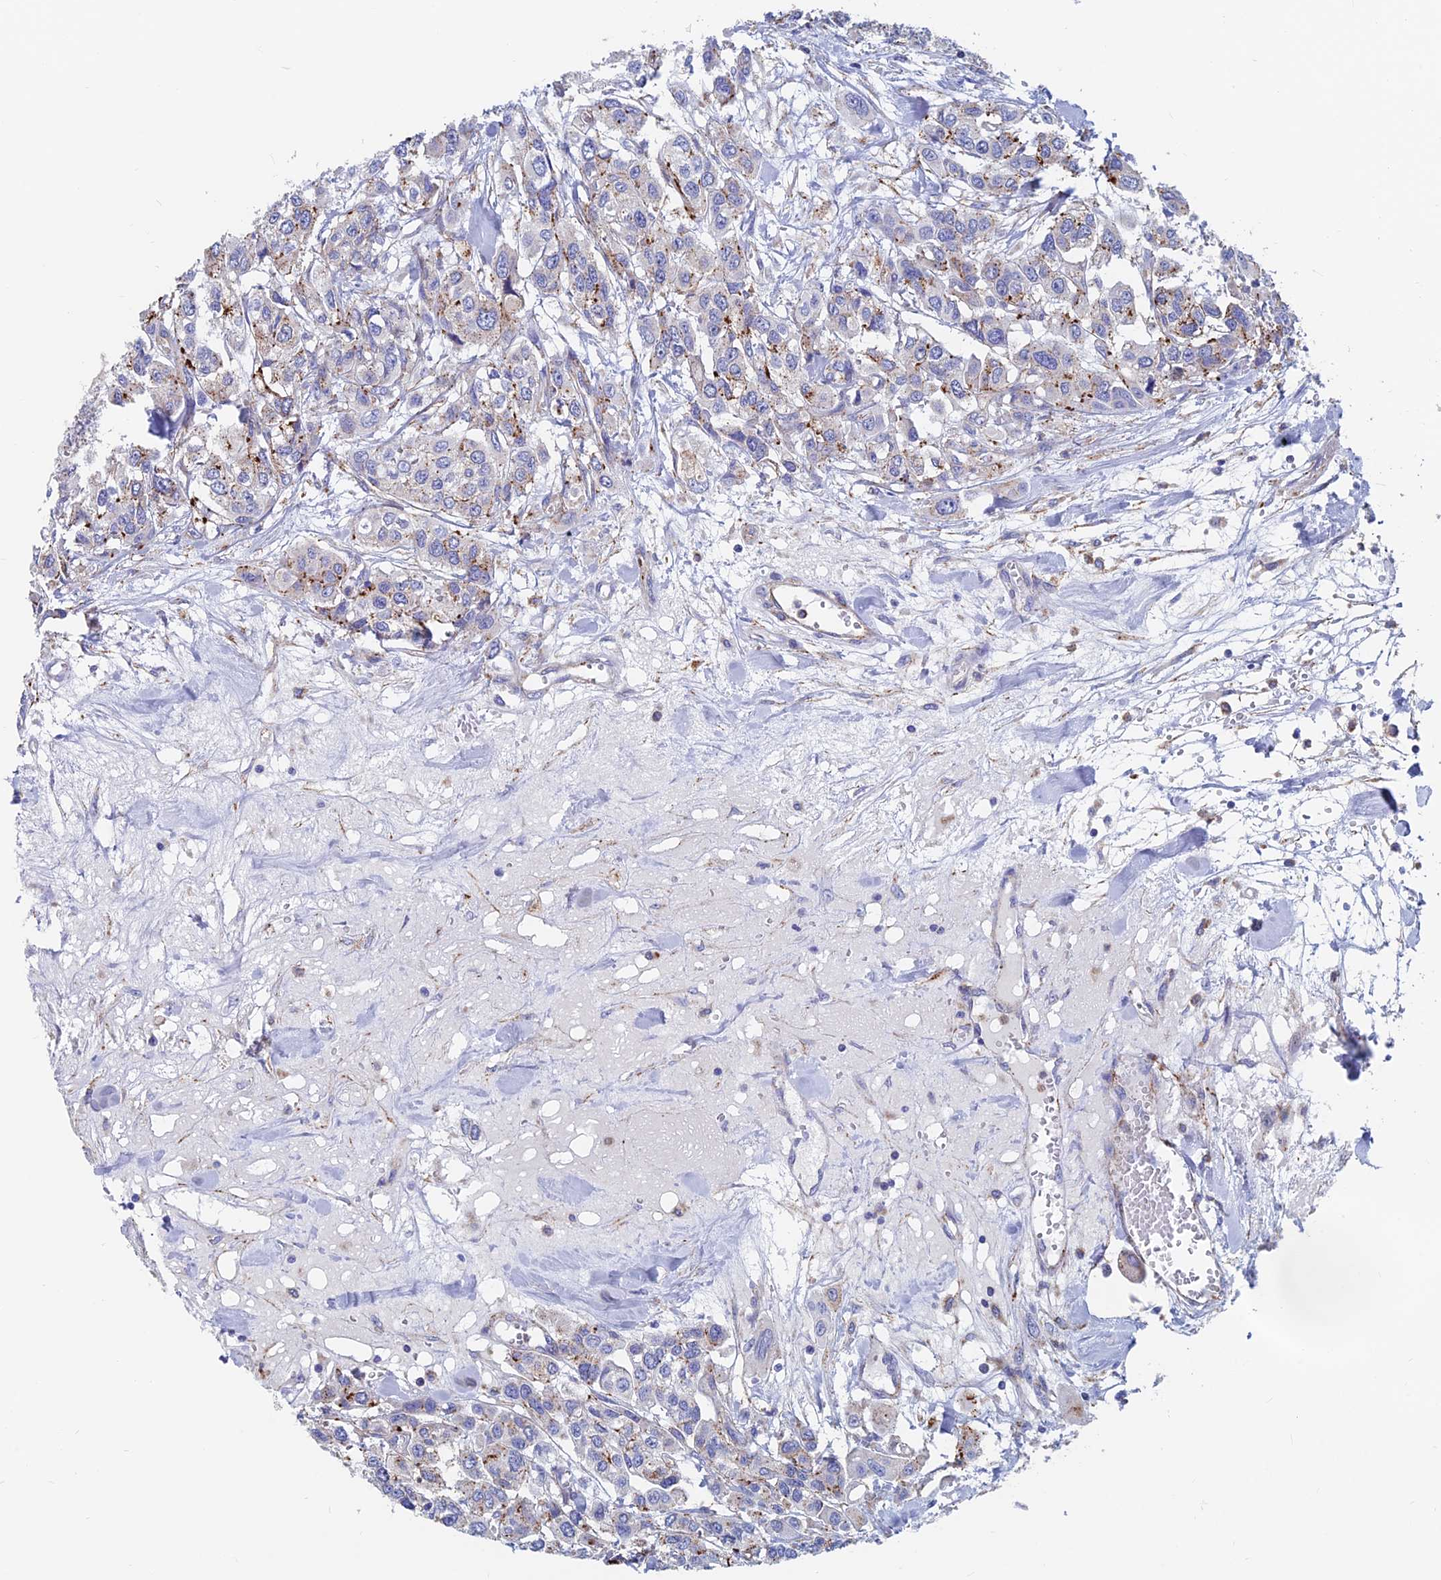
{"staining": {"intensity": "moderate", "quantity": "<25%", "location": "cytoplasmic/membranous"}, "tissue": "urothelial cancer", "cell_type": "Tumor cells", "image_type": "cancer", "snomed": [{"axis": "morphology", "description": "Urothelial carcinoma, High grade"}, {"axis": "topography", "description": "Urinary bladder"}], "caption": "DAB immunohistochemical staining of urothelial carcinoma (high-grade) displays moderate cytoplasmic/membranous protein positivity in approximately <25% of tumor cells. The staining was performed using DAB, with brown indicating positive protein expression. Nuclei are stained blue with hematoxylin.", "gene": "SPNS1", "patient": {"sex": "male", "age": 67}}